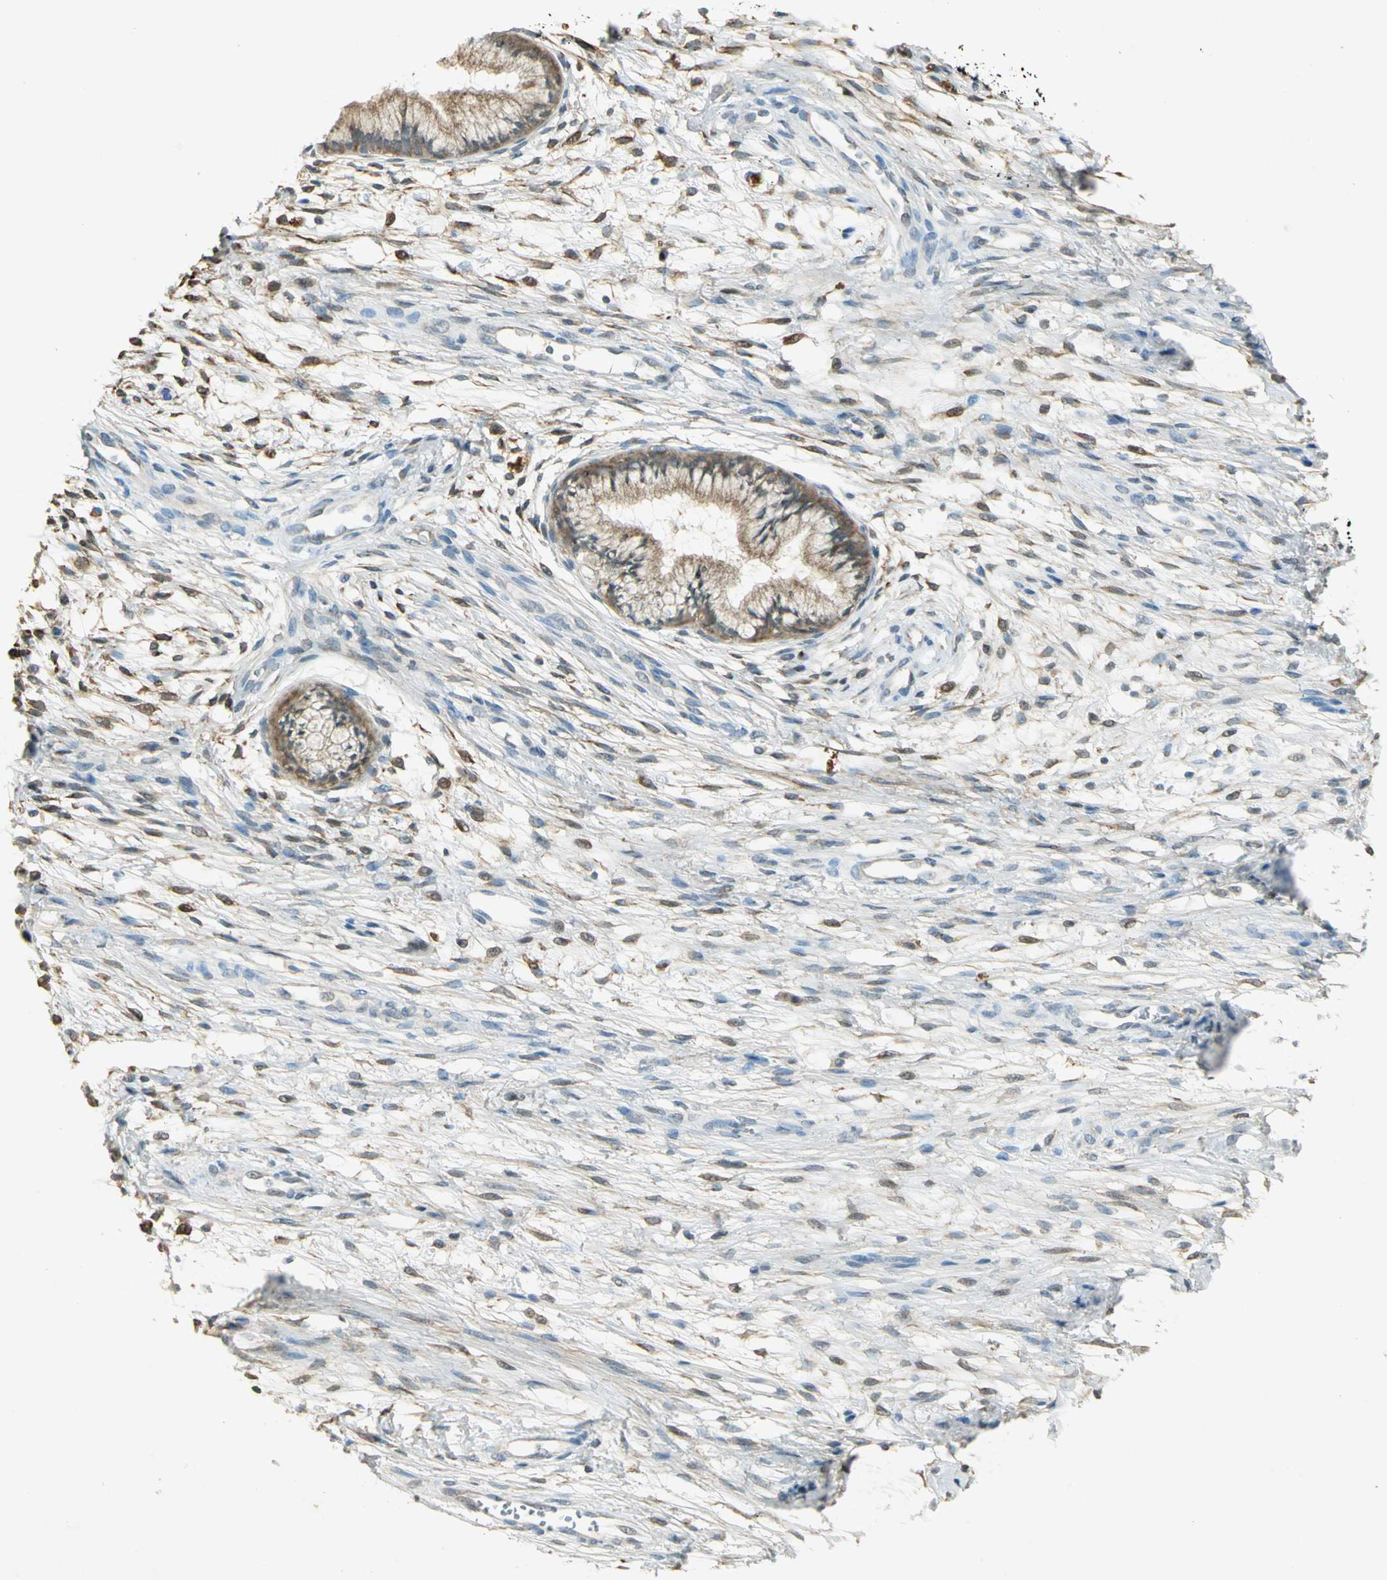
{"staining": {"intensity": "moderate", "quantity": ">75%", "location": "cytoplasmic/membranous"}, "tissue": "cervix", "cell_type": "Glandular cells", "image_type": "normal", "snomed": [{"axis": "morphology", "description": "Normal tissue, NOS"}, {"axis": "topography", "description": "Cervix"}], "caption": "Approximately >75% of glandular cells in normal human cervix display moderate cytoplasmic/membranous protein positivity as visualized by brown immunohistochemical staining.", "gene": "BIRC2", "patient": {"sex": "female", "age": 39}}